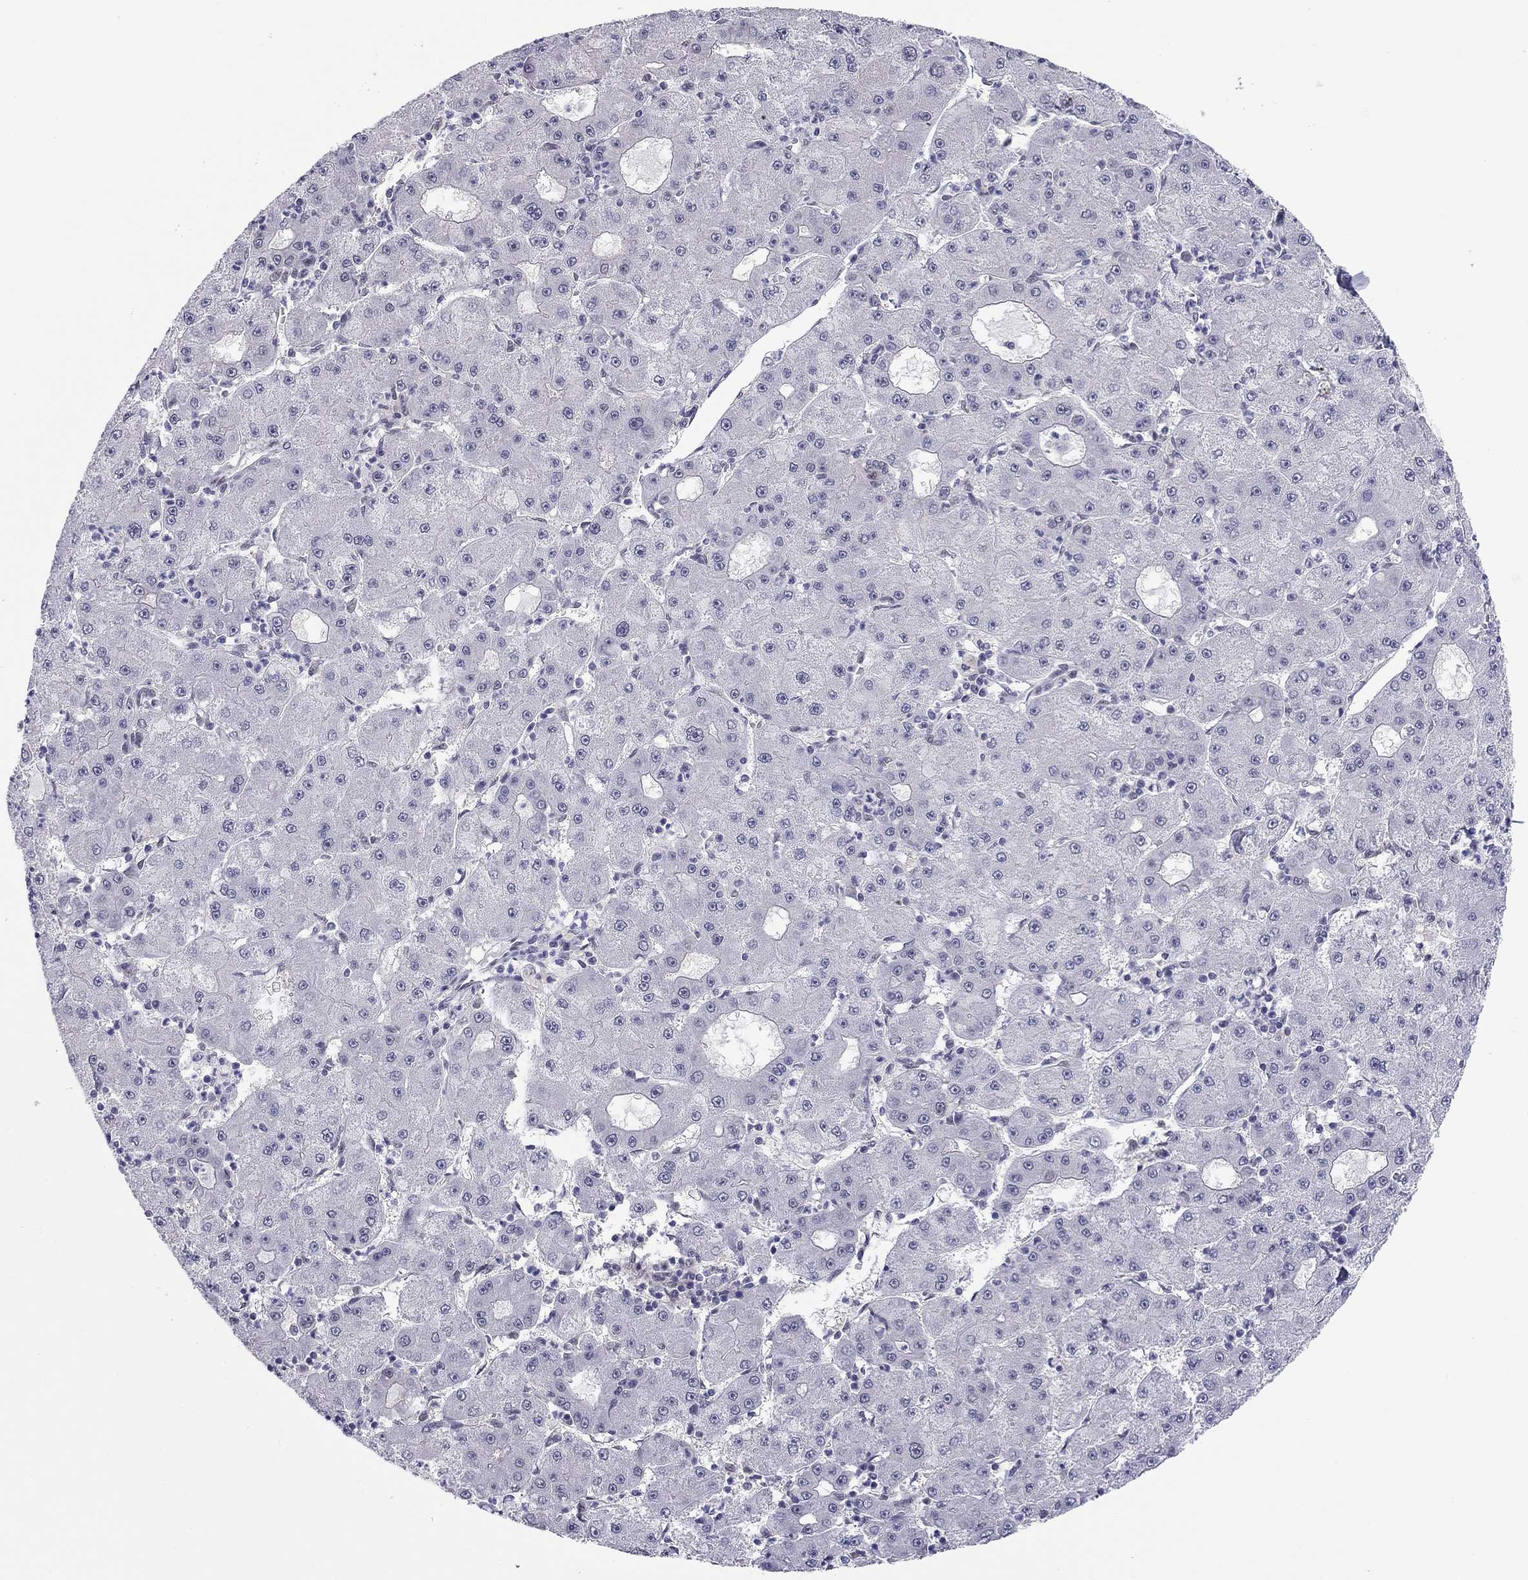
{"staining": {"intensity": "negative", "quantity": "none", "location": "none"}, "tissue": "liver cancer", "cell_type": "Tumor cells", "image_type": "cancer", "snomed": [{"axis": "morphology", "description": "Carcinoma, Hepatocellular, NOS"}, {"axis": "topography", "description": "Liver"}], "caption": "Human hepatocellular carcinoma (liver) stained for a protein using immunohistochemistry reveals no positivity in tumor cells.", "gene": "DOT1L", "patient": {"sex": "male", "age": 73}}